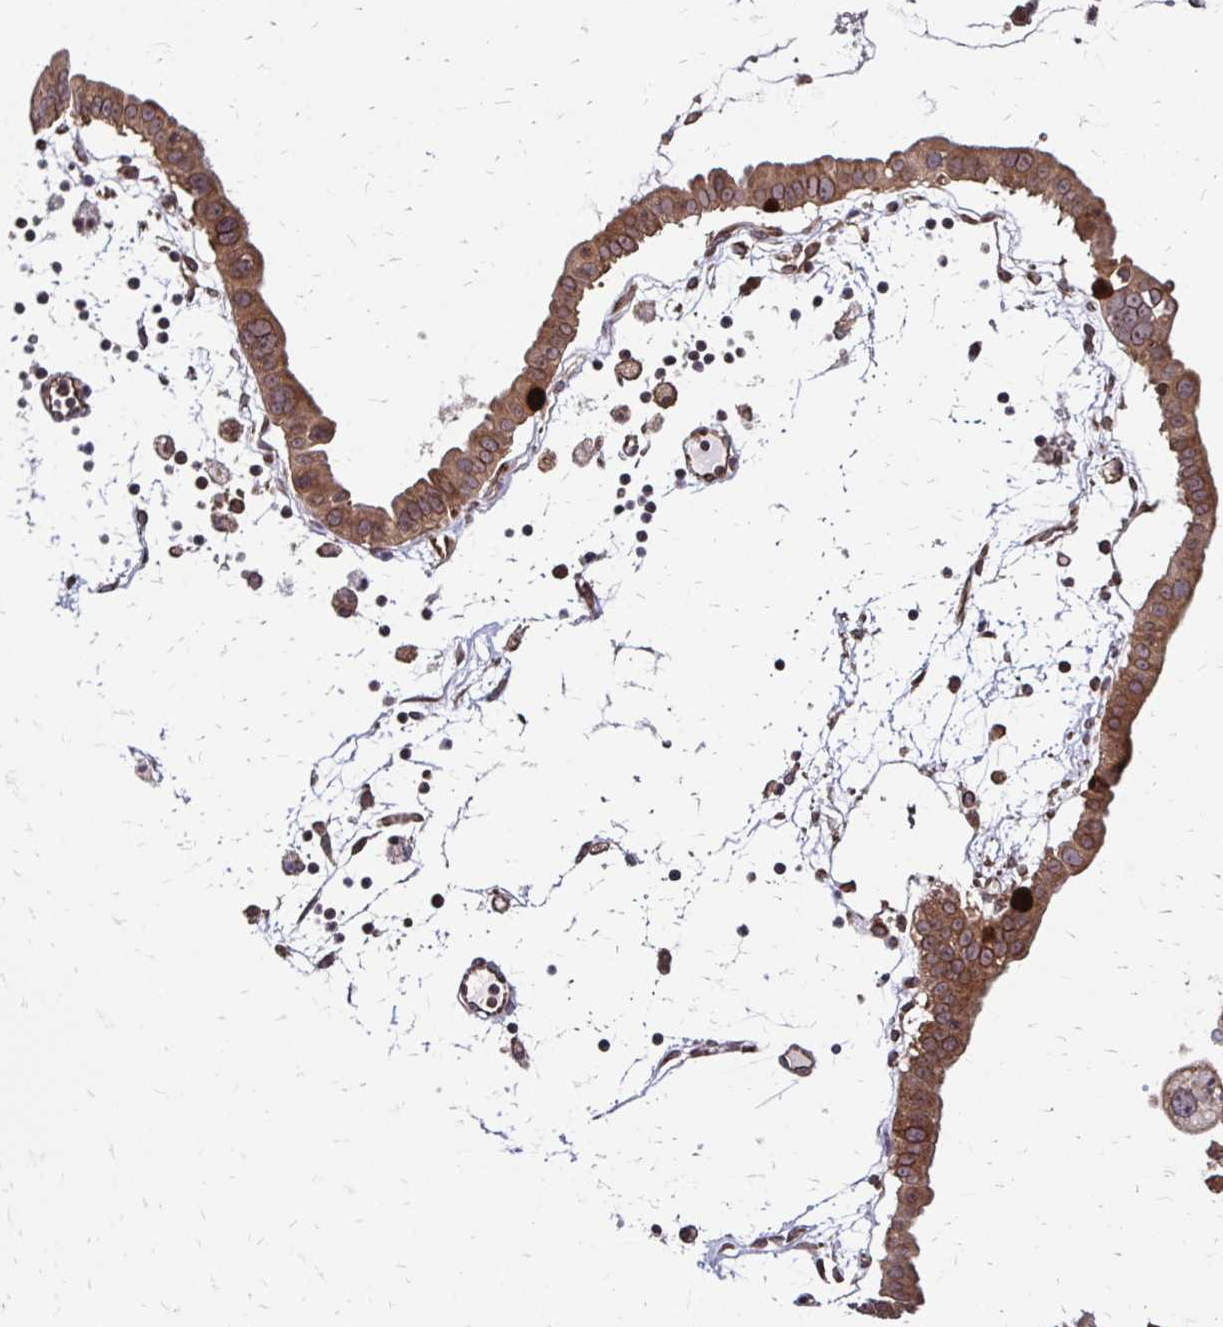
{"staining": {"intensity": "moderate", "quantity": ">75%", "location": "cytoplasmic/membranous"}, "tissue": "ovarian cancer", "cell_type": "Tumor cells", "image_type": "cancer", "snomed": [{"axis": "morphology", "description": "Cystadenocarcinoma, mucinous, NOS"}, {"axis": "topography", "description": "Ovary"}], "caption": "A micrograph showing moderate cytoplasmic/membranous staining in approximately >75% of tumor cells in ovarian cancer, as visualized by brown immunohistochemical staining.", "gene": "ZW10", "patient": {"sex": "female", "age": 61}}